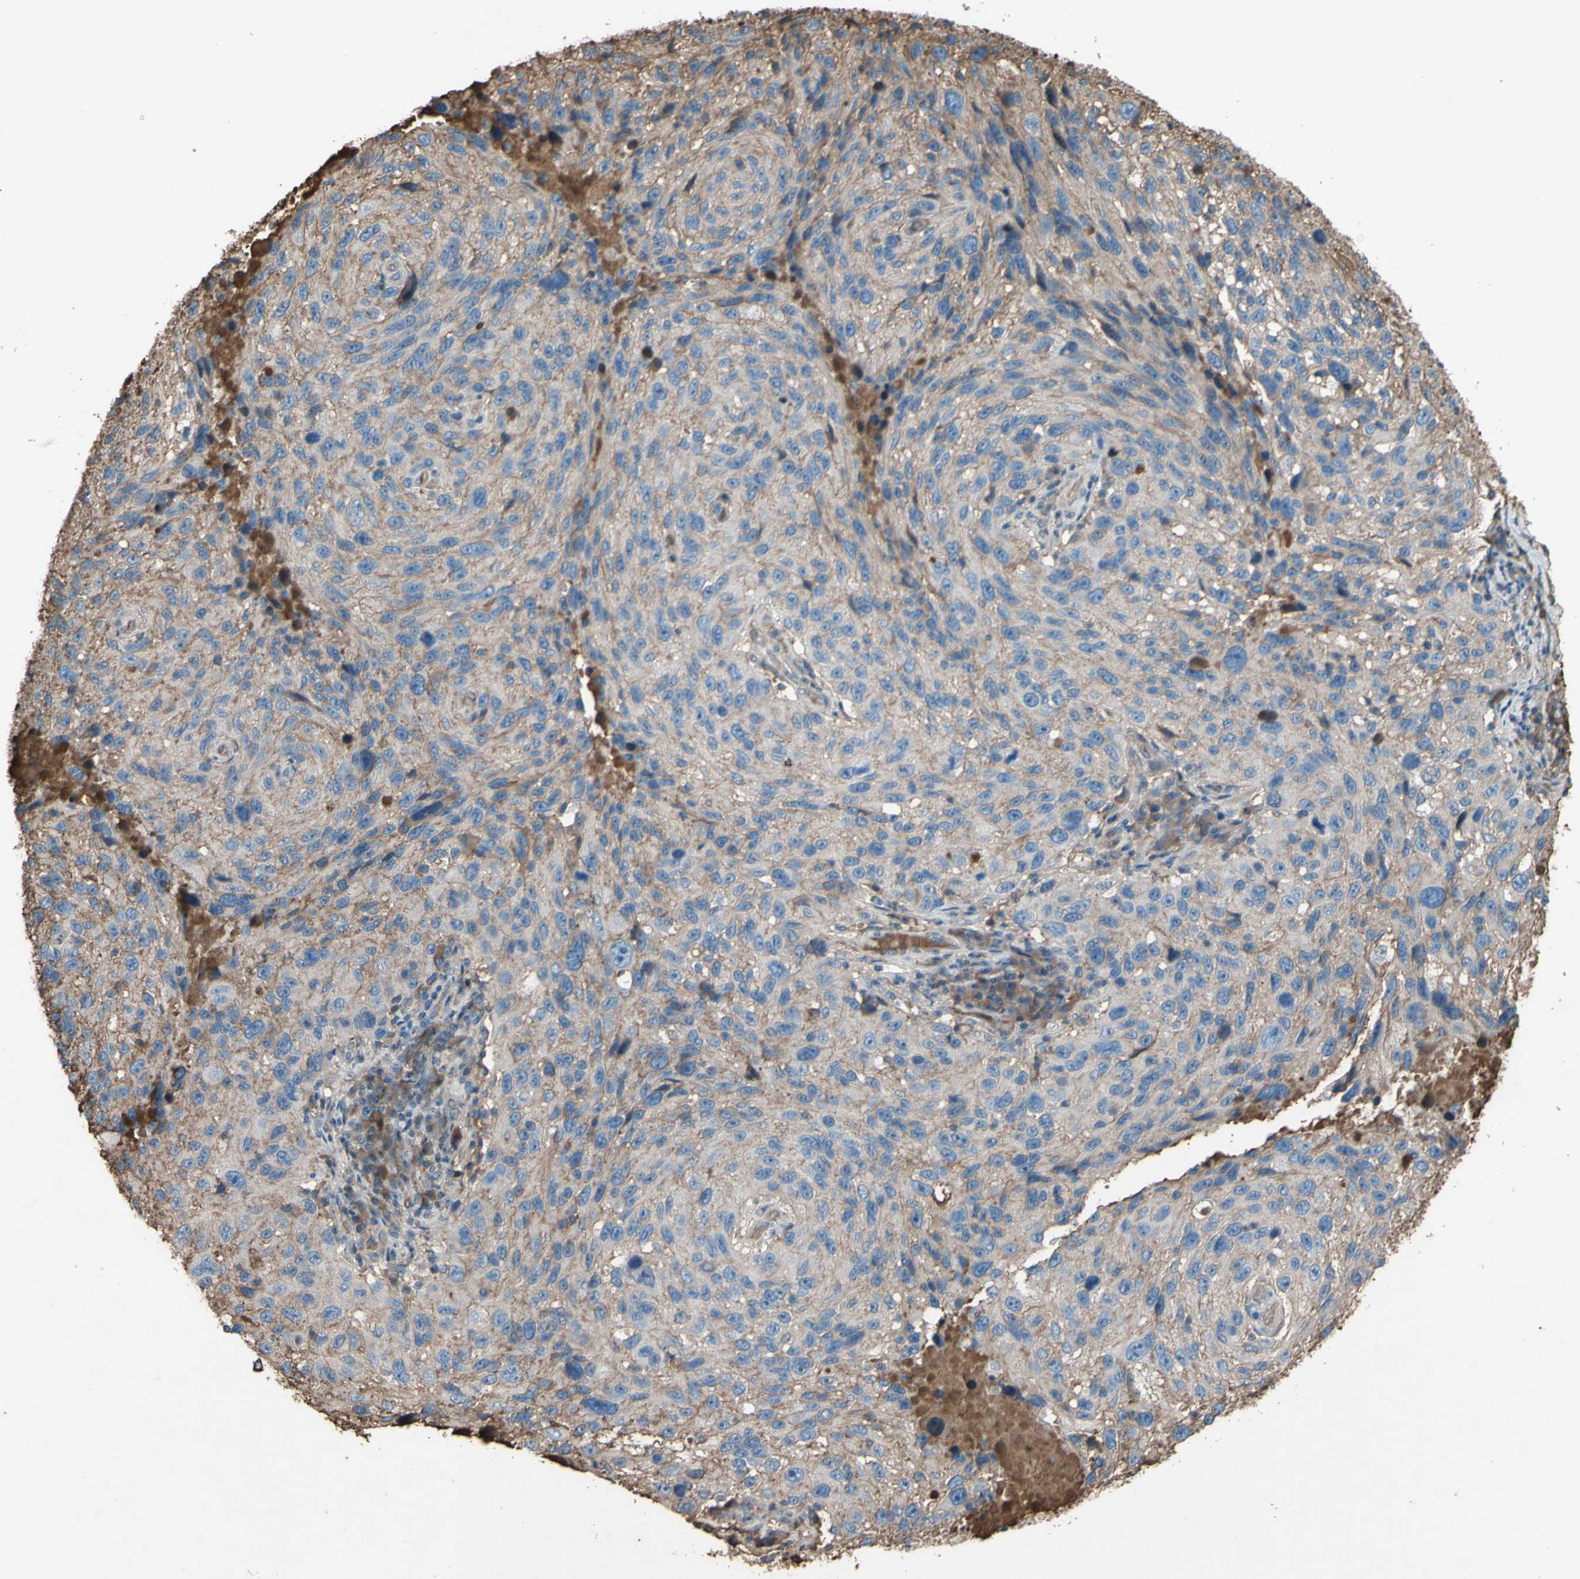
{"staining": {"intensity": "weak", "quantity": ">75%", "location": "cytoplasmic/membranous"}, "tissue": "melanoma", "cell_type": "Tumor cells", "image_type": "cancer", "snomed": [{"axis": "morphology", "description": "Malignant melanoma, NOS"}, {"axis": "topography", "description": "Skin"}], "caption": "A histopathology image showing weak cytoplasmic/membranous staining in approximately >75% of tumor cells in melanoma, as visualized by brown immunohistochemical staining.", "gene": "PTGDS", "patient": {"sex": "male", "age": 53}}